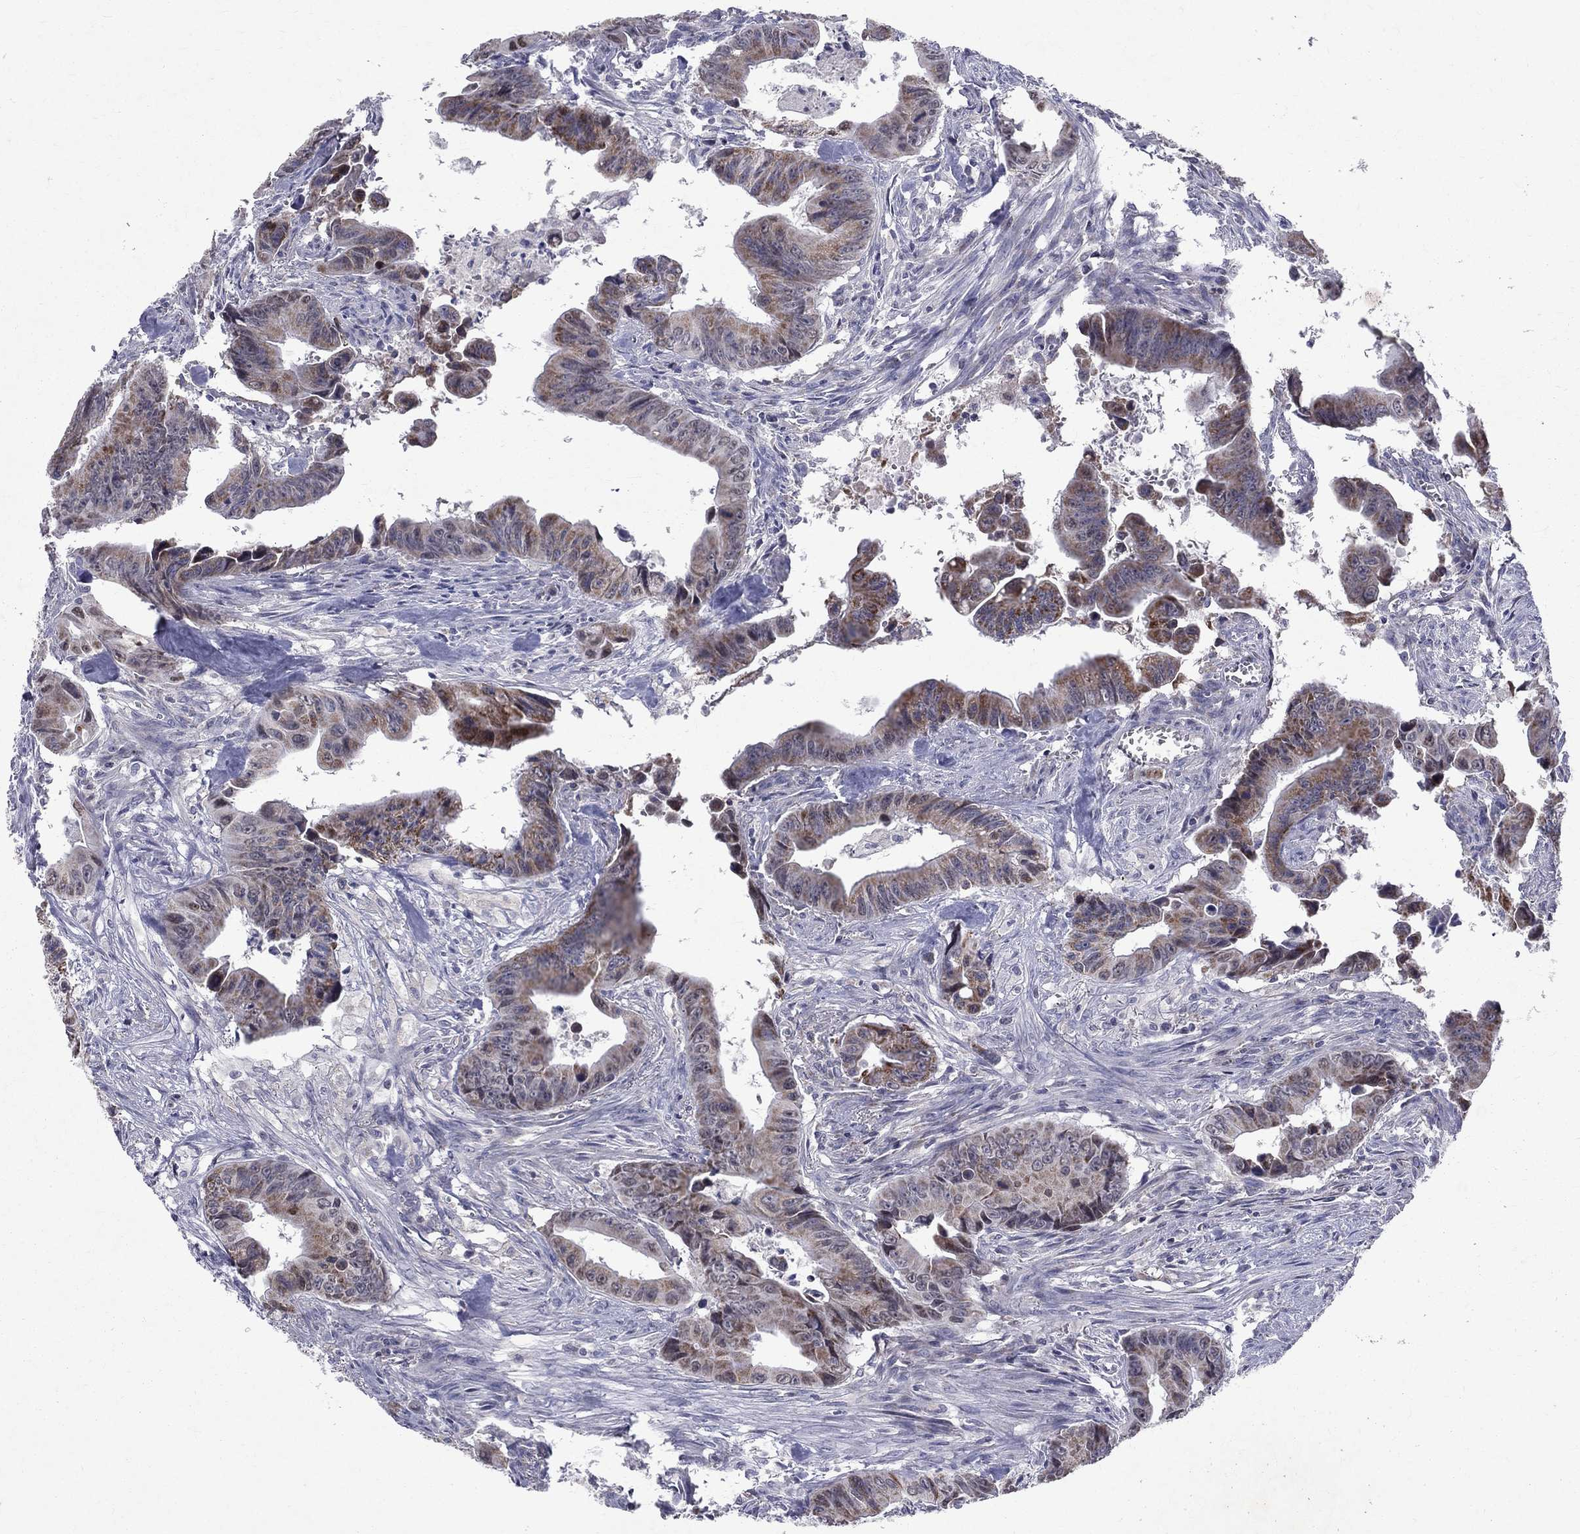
{"staining": {"intensity": "moderate", "quantity": "<25%", "location": "cytoplasmic/membranous"}, "tissue": "colorectal cancer", "cell_type": "Tumor cells", "image_type": "cancer", "snomed": [{"axis": "morphology", "description": "Adenocarcinoma, NOS"}, {"axis": "topography", "description": "Colon"}], "caption": "This micrograph shows colorectal adenocarcinoma stained with IHC to label a protein in brown. The cytoplasmic/membranous of tumor cells show moderate positivity for the protein. Nuclei are counter-stained blue.", "gene": "SLC4A10", "patient": {"sex": "female", "age": 87}}